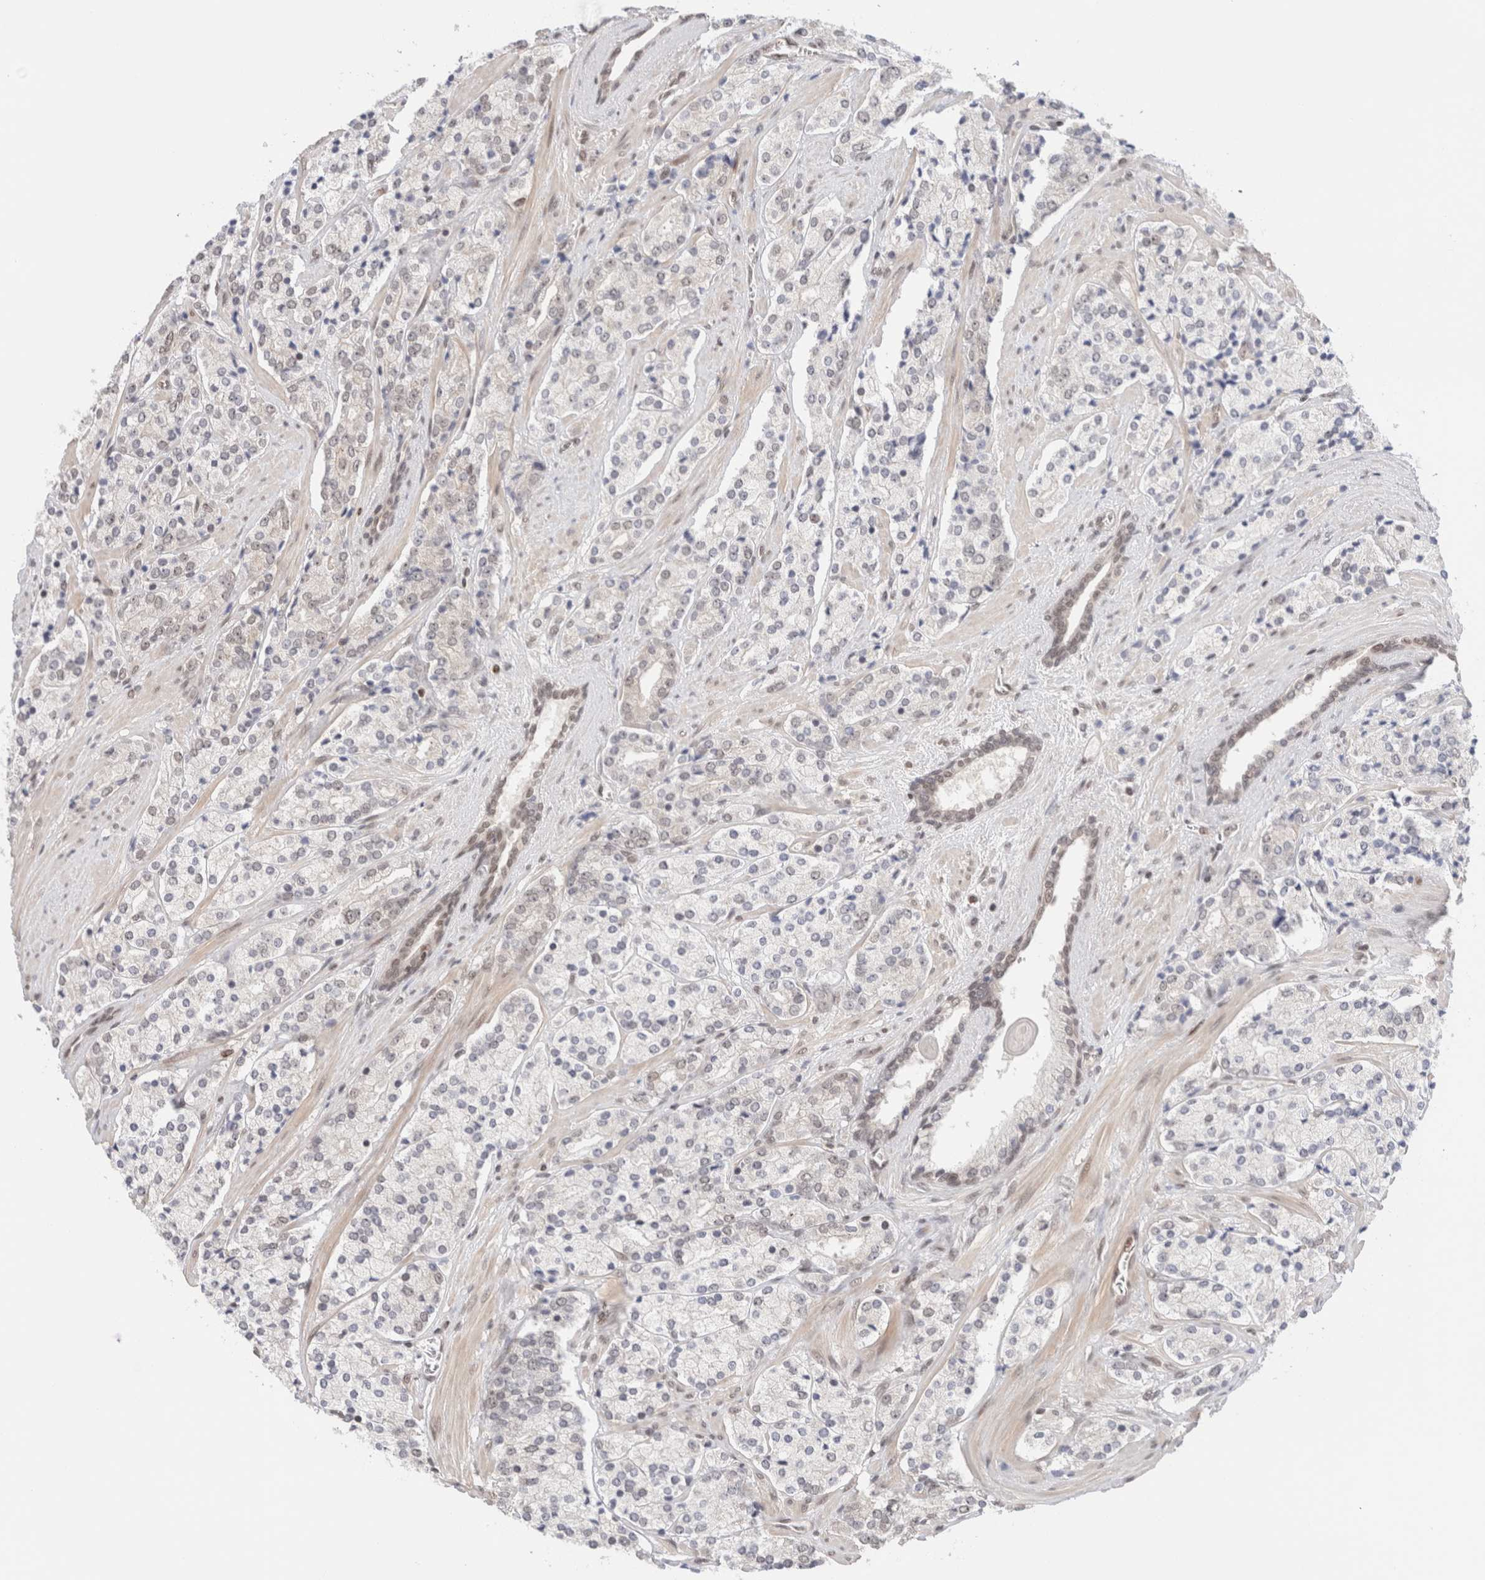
{"staining": {"intensity": "negative", "quantity": "none", "location": "none"}, "tissue": "prostate cancer", "cell_type": "Tumor cells", "image_type": "cancer", "snomed": [{"axis": "morphology", "description": "Adenocarcinoma, High grade"}, {"axis": "topography", "description": "Prostate"}], "caption": "The micrograph demonstrates no staining of tumor cells in prostate cancer (high-grade adenocarcinoma). (Stains: DAB (3,3'-diaminobenzidine) immunohistochemistry (IHC) with hematoxylin counter stain, Microscopy: brightfield microscopy at high magnification).", "gene": "GATAD2A", "patient": {"sex": "male", "age": 71}}